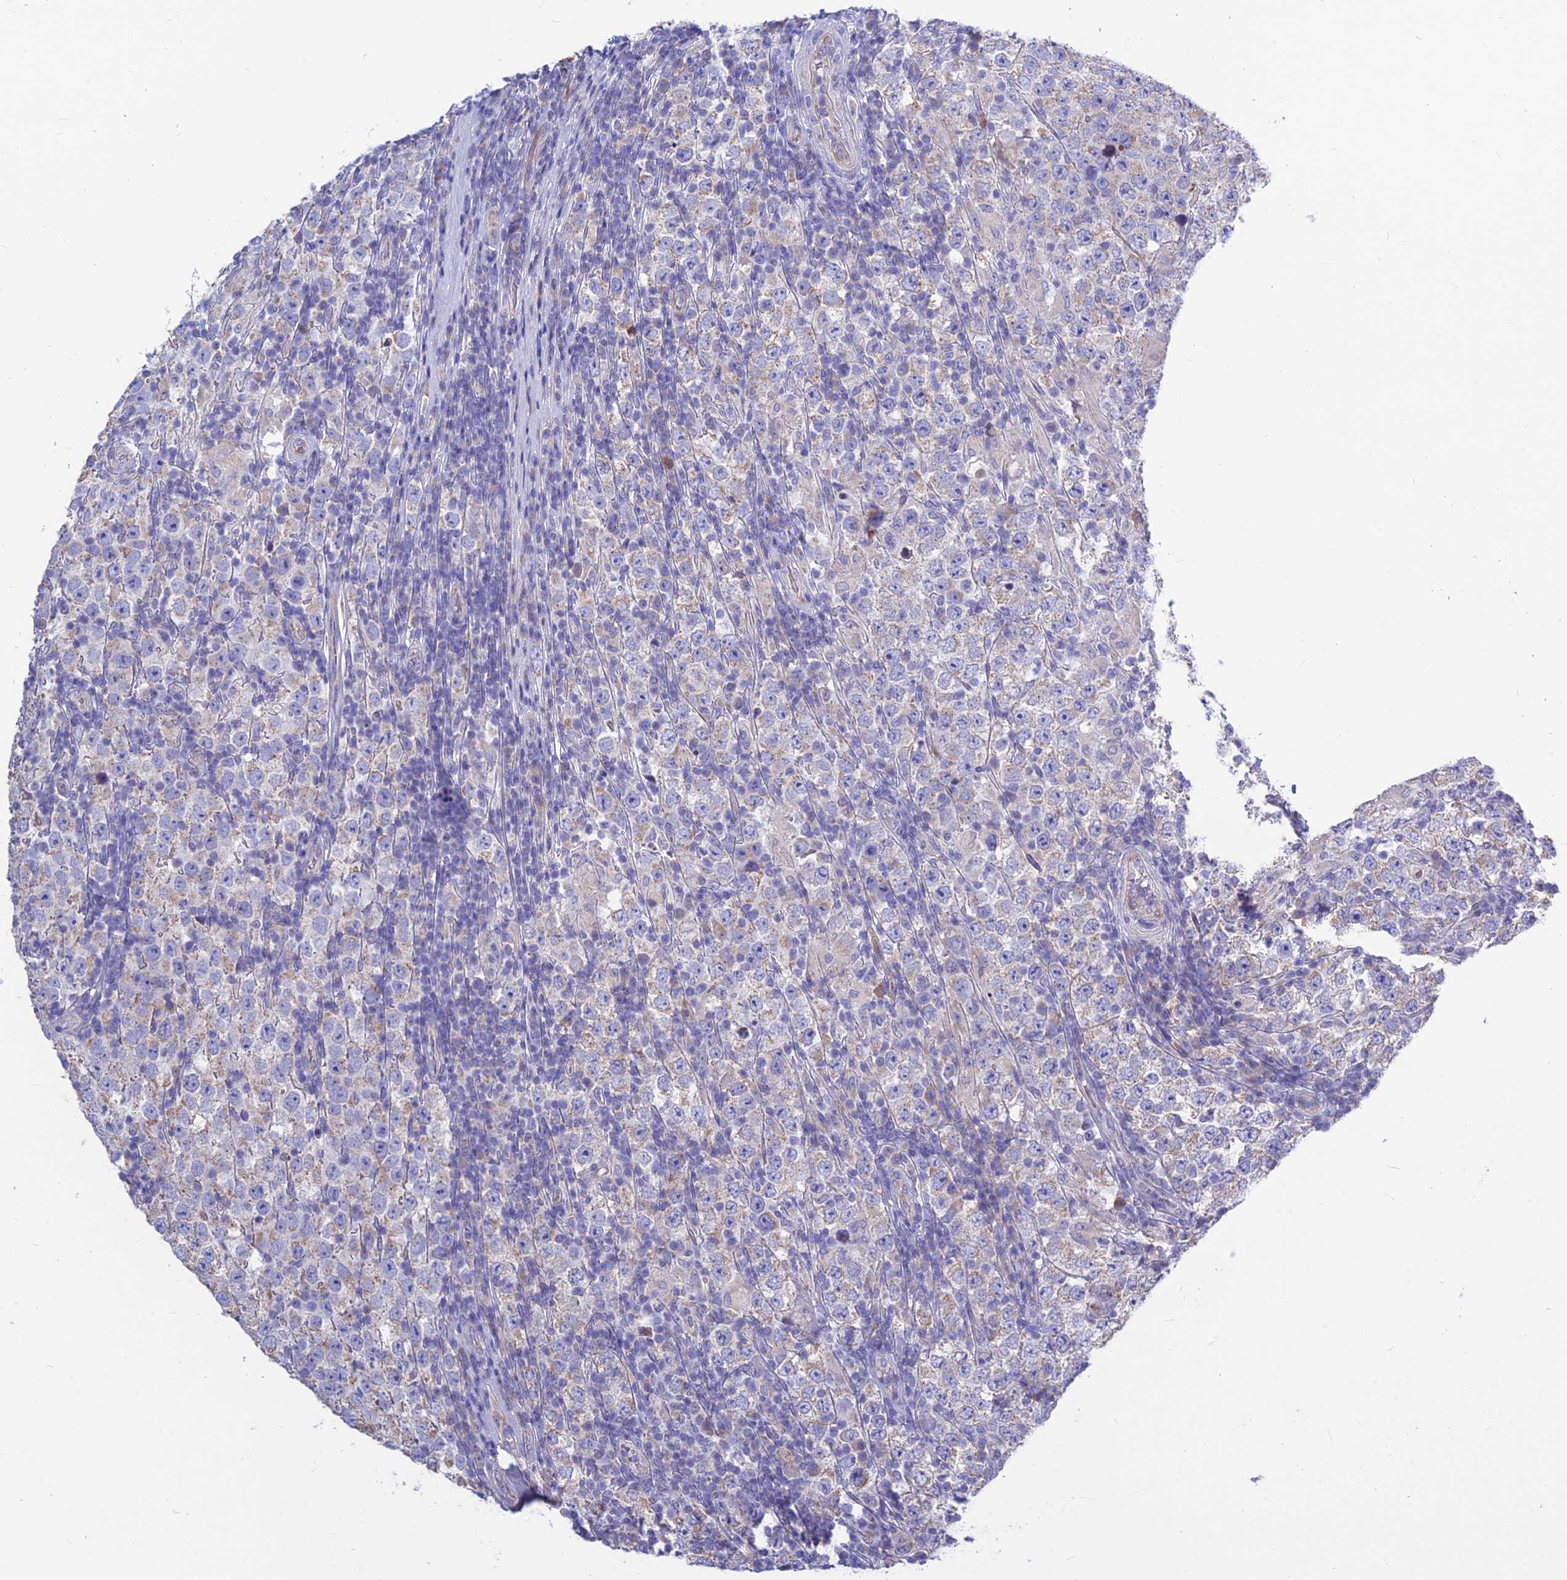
{"staining": {"intensity": "weak", "quantity": "25%-75%", "location": "cytoplasmic/membranous"}, "tissue": "testis cancer", "cell_type": "Tumor cells", "image_type": "cancer", "snomed": [{"axis": "morphology", "description": "Normal tissue, NOS"}, {"axis": "morphology", "description": "Urothelial carcinoma, High grade"}, {"axis": "morphology", "description": "Seminoma, NOS"}, {"axis": "morphology", "description": "Carcinoma, Embryonal, NOS"}, {"axis": "topography", "description": "Urinary bladder"}, {"axis": "topography", "description": "Testis"}], "caption": "Human testis seminoma stained with a protein marker displays weak staining in tumor cells.", "gene": "BHMT2", "patient": {"sex": "male", "age": 41}}